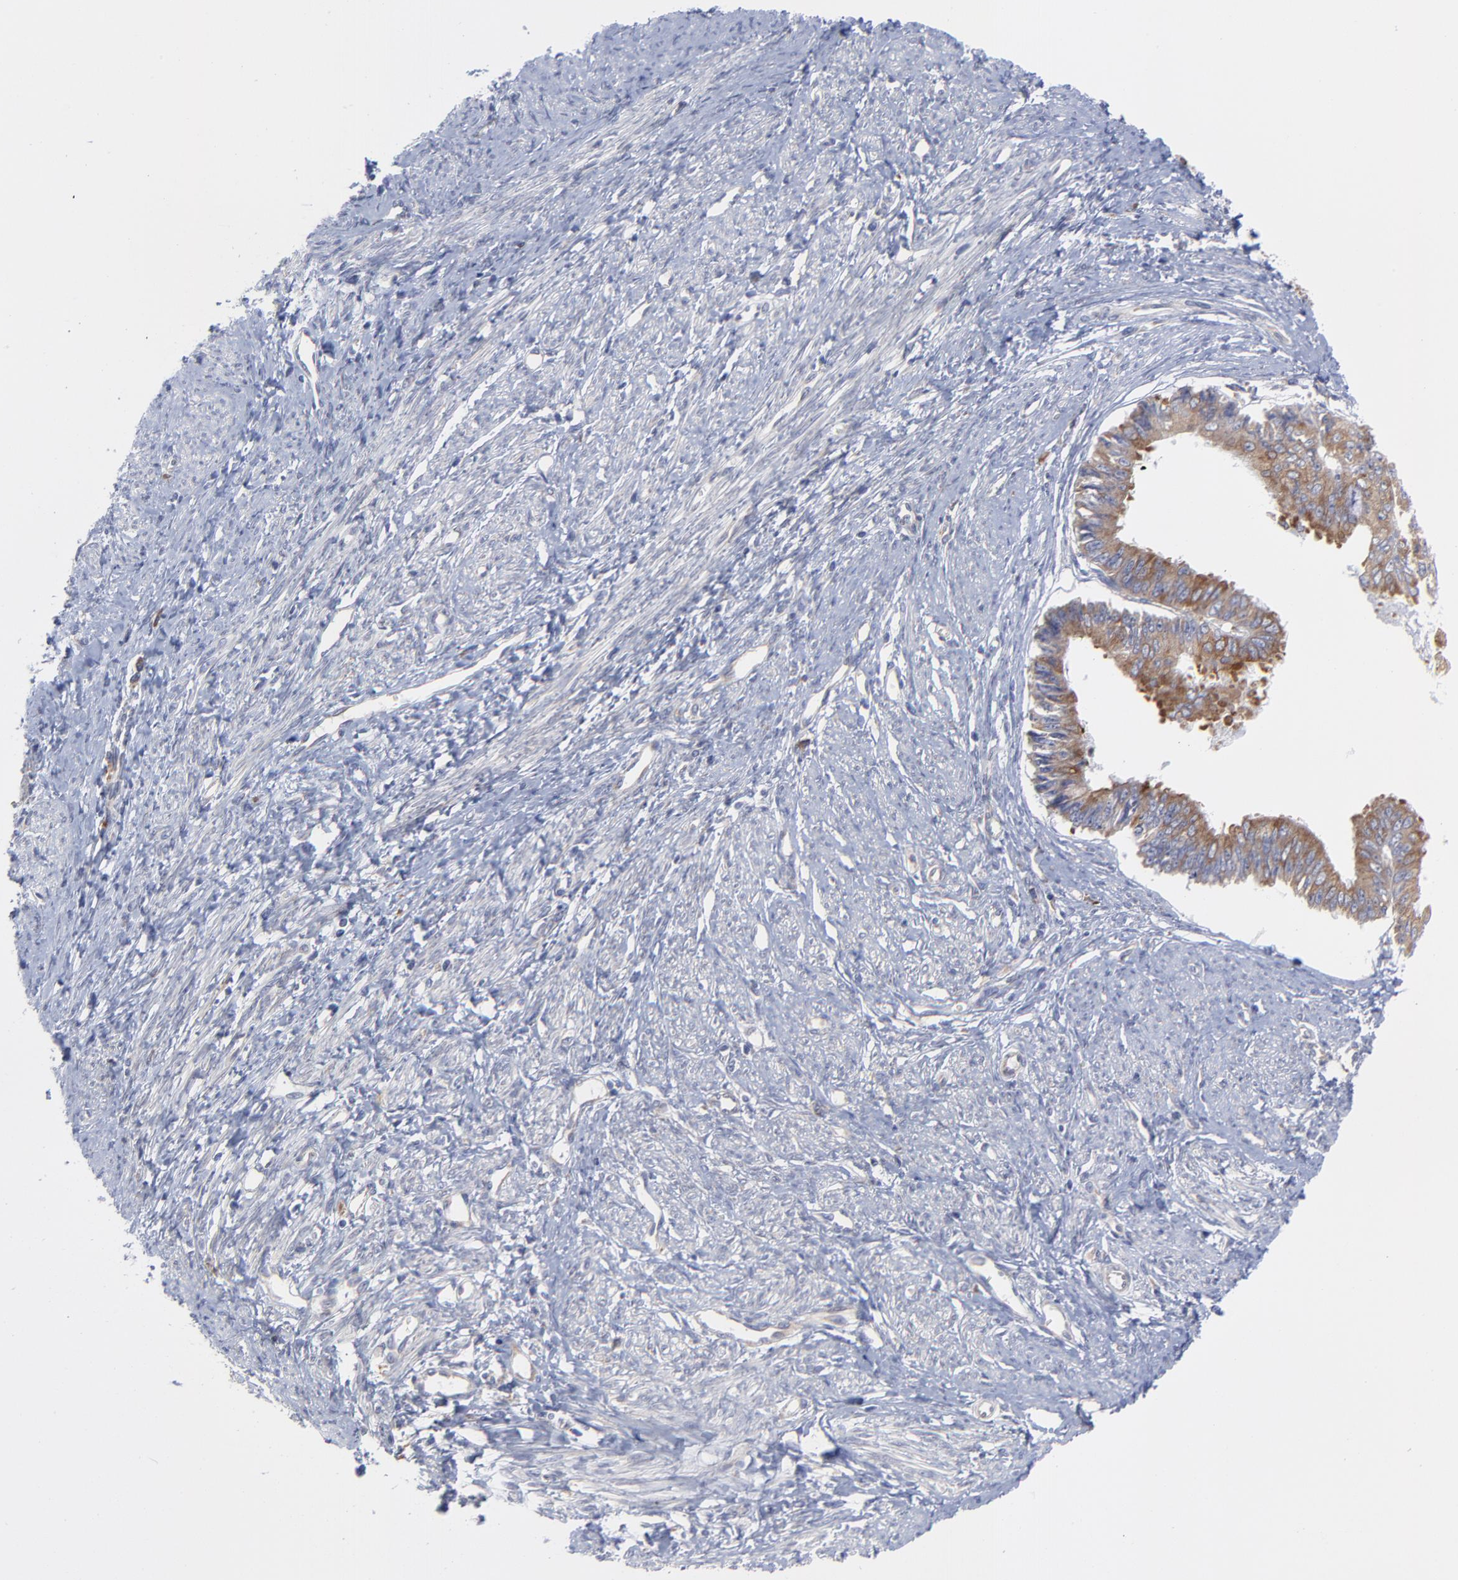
{"staining": {"intensity": "moderate", "quantity": ">75%", "location": "cytoplasmic/membranous"}, "tissue": "endometrial cancer", "cell_type": "Tumor cells", "image_type": "cancer", "snomed": [{"axis": "morphology", "description": "Adenocarcinoma, NOS"}, {"axis": "topography", "description": "Endometrium"}], "caption": "Immunohistochemical staining of human endometrial cancer reveals moderate cytoplasmic/membranous protein positivity in approximately >75% of tumor cells.", "gene": "MOSPD2", "patient": {"sex": "female", "age": 76}}